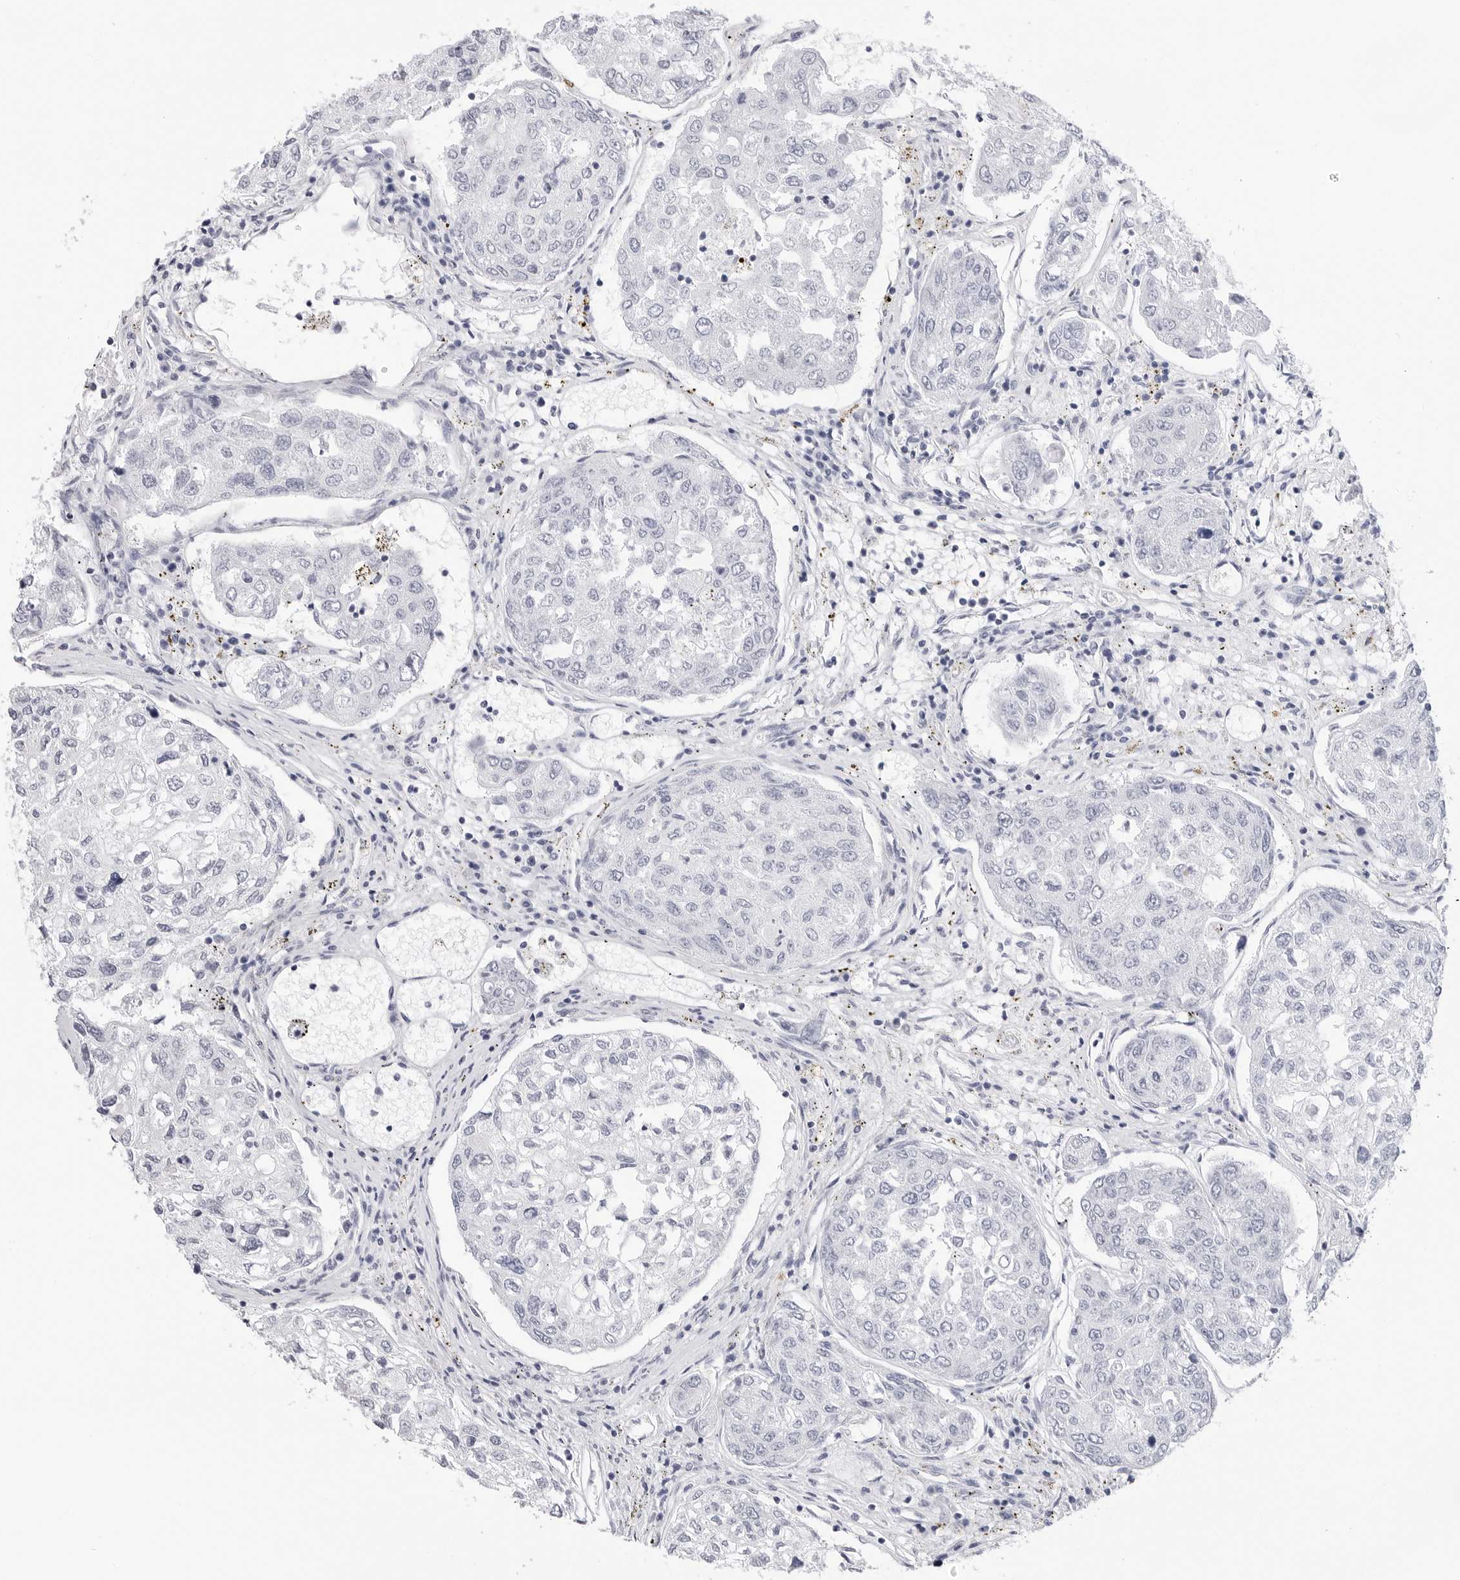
{"staining": {"intensity": "negative", "quantity": "none", "location": "none"}, "tissue": "urothelial cancer", "cell_type": "Tumor cells", "image_type": "cancer", "snomed": [{"axis": "morphology", "description": "Urothelial carcinoma, High grade"}, {"axis": "topography", "description": "Lymph node"}, {"axis": "topography", "description": "Urinary bladder"}], "caption": "The image demonstrates no staining of tumor cells in urothelial carcinoma (high-grade). Nuclei are stained in blue.", "gene": "HSPB7", "patient": {"sex": "male", "age": 51}}